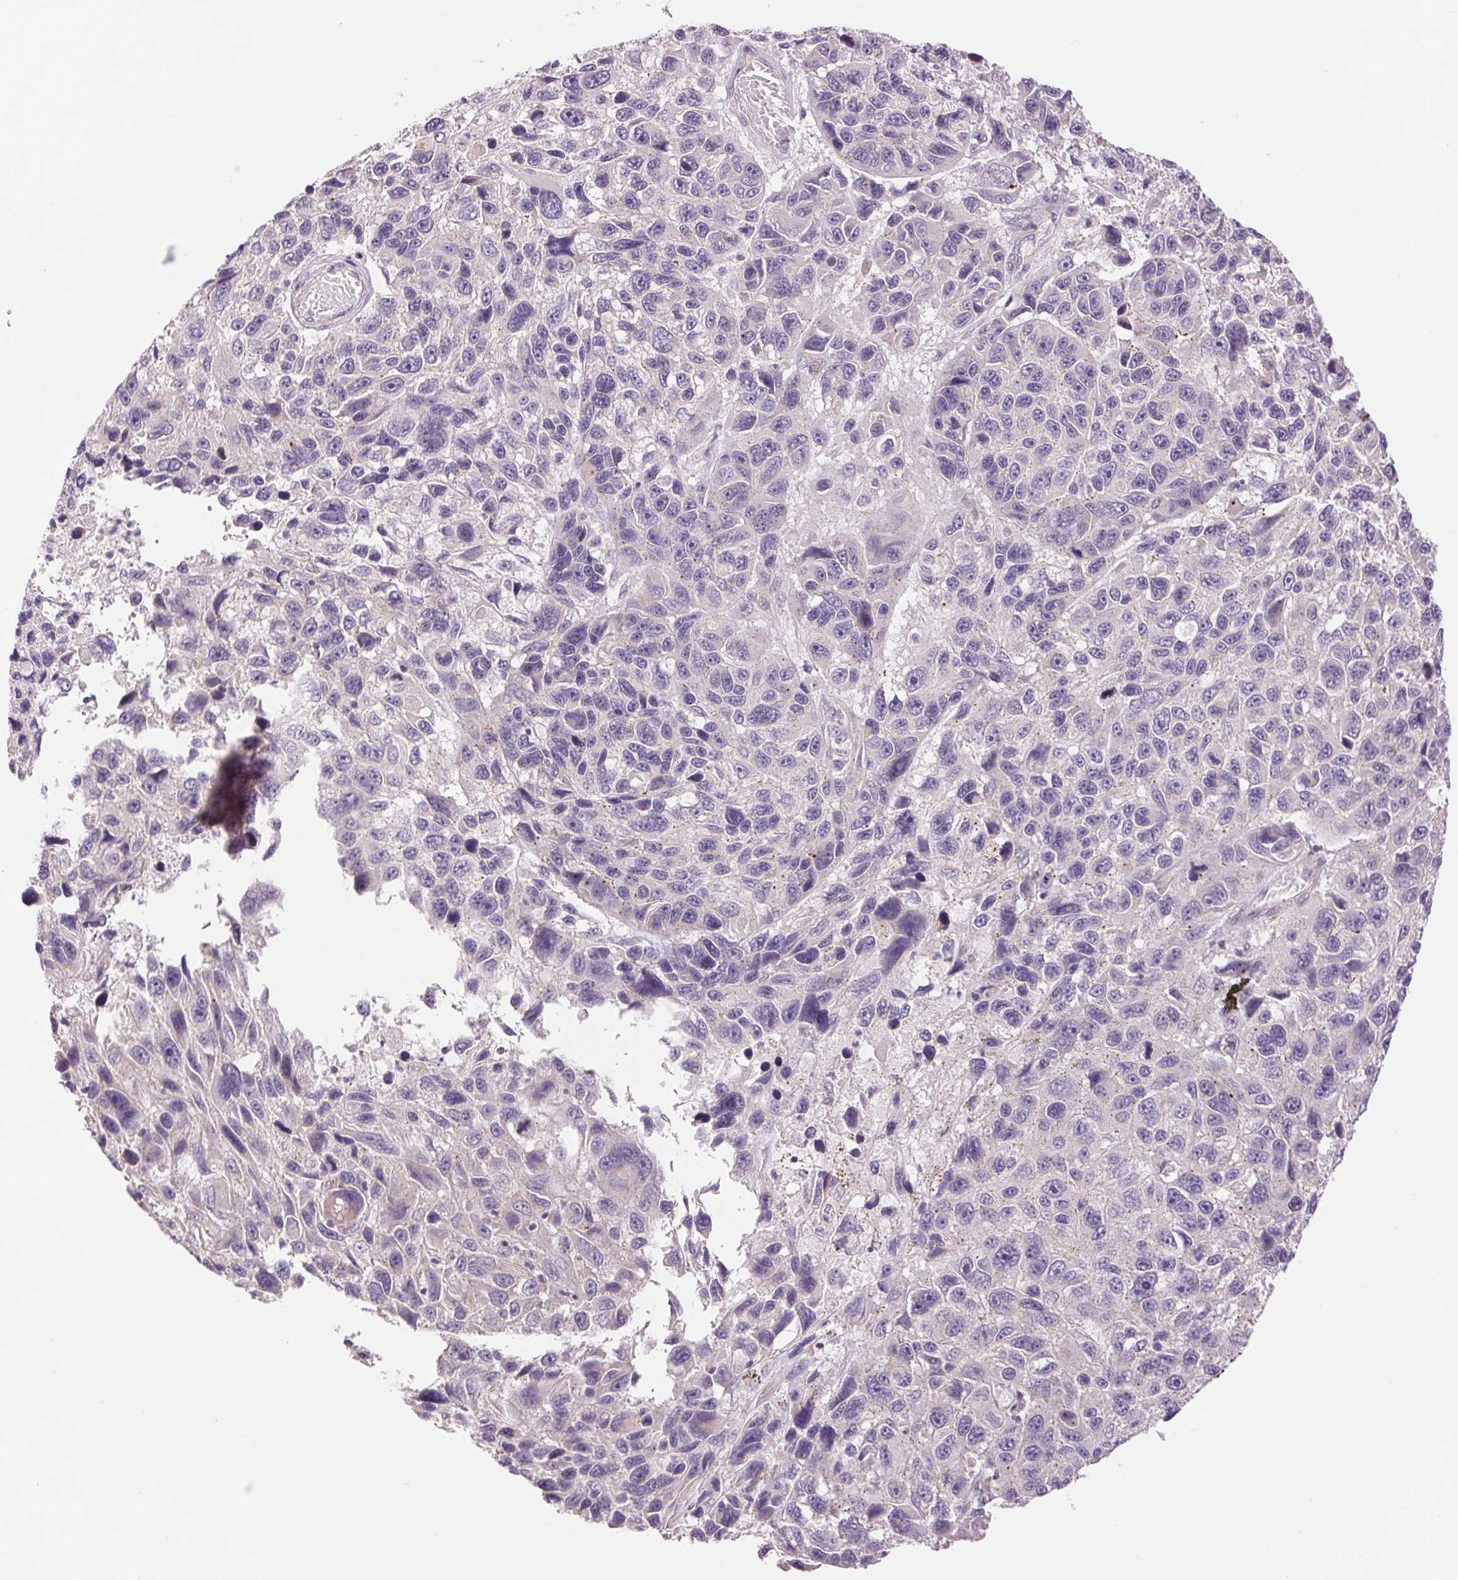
{"staining": {"intensity": "negative", "quantity": "none", "location": "none"}, "tissue": "melanoma", "cell_type": "Tumor cells", "image_type": "cancer", "snomed": [{"axis": "morphology", "description": "Malignant melanoma, NOS"}, {"axis": "topography", "description": "Skin"}], "caption": "Human malignant melanoma stained for a protein using IHC displays no expression in tumor cells.", "gene": "CTNNA3", "patient": {"sex": "male", "age": 53}}